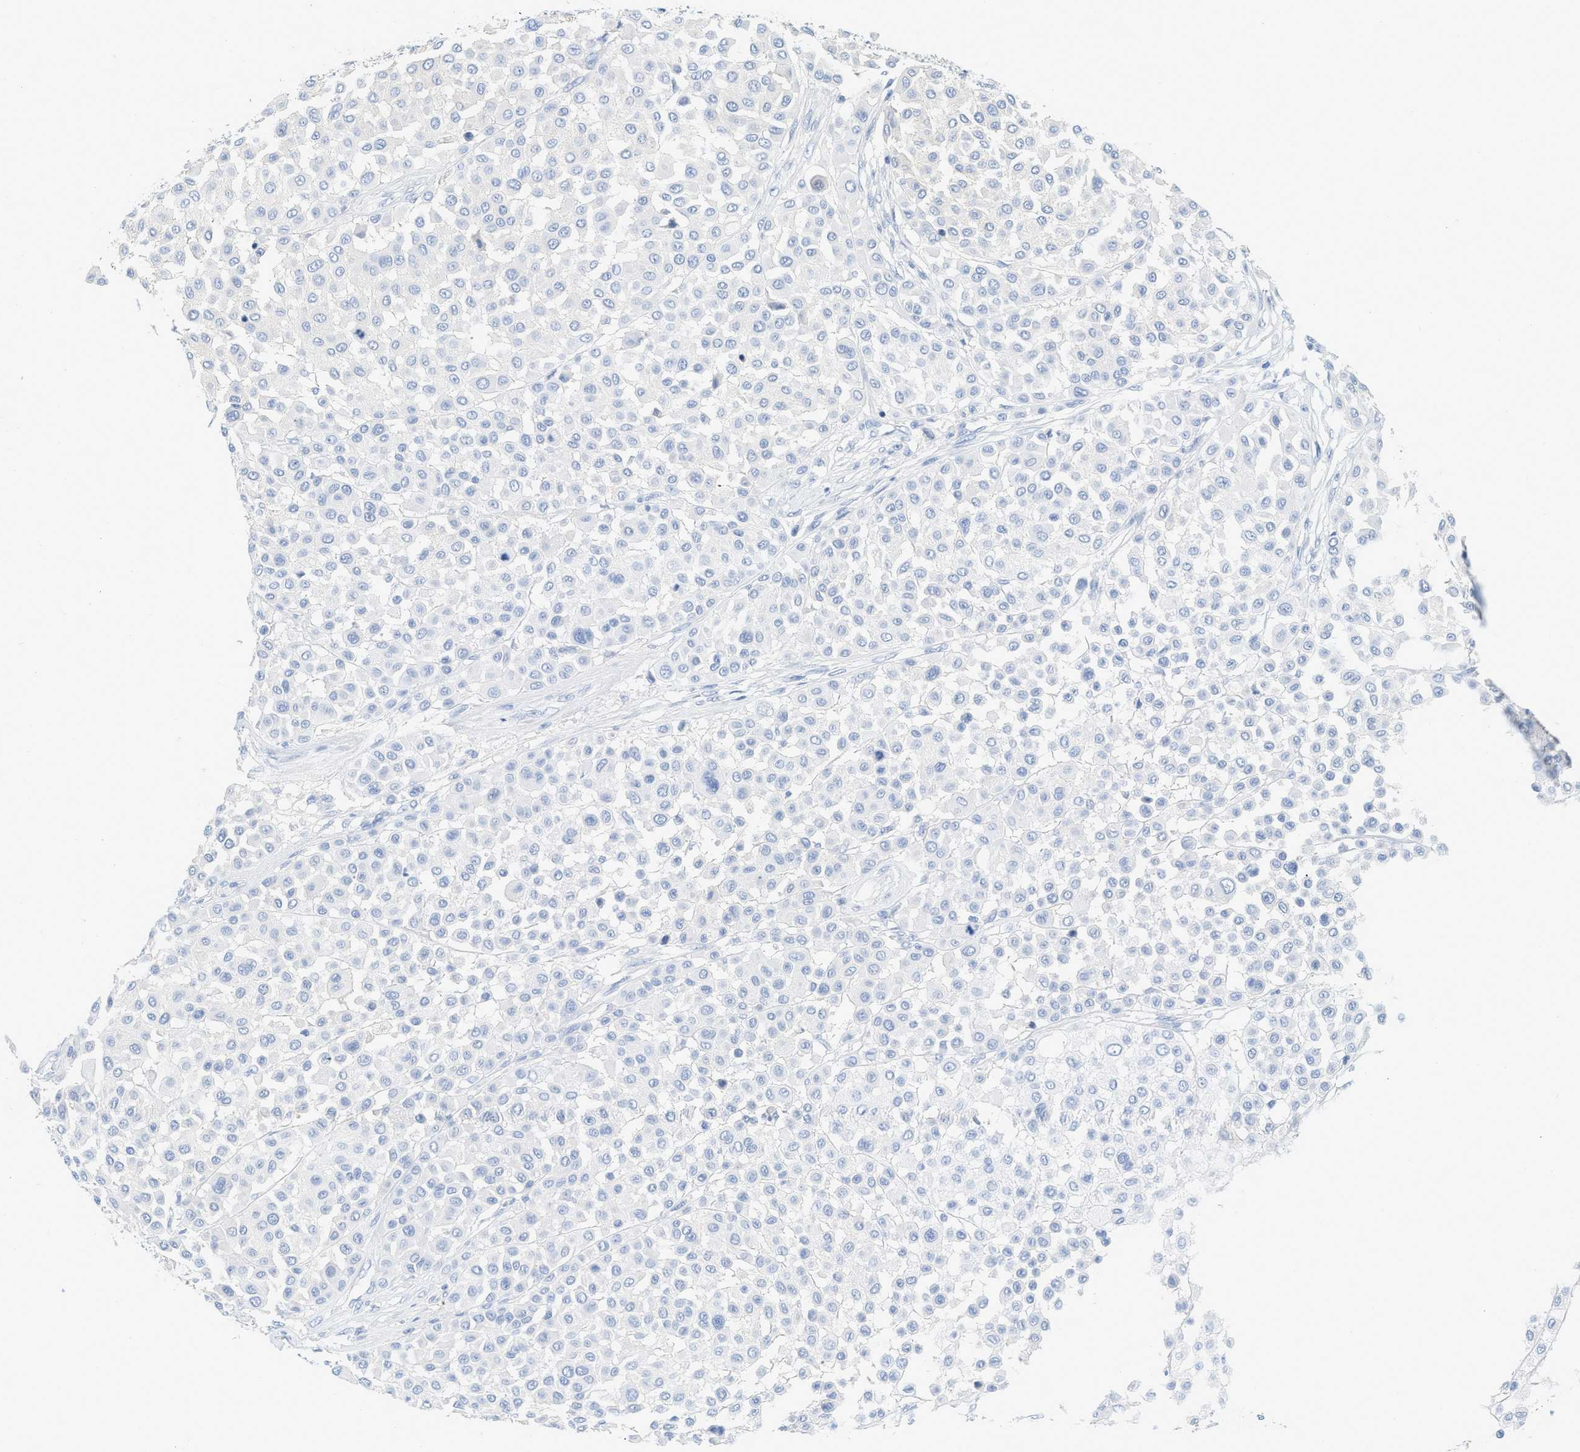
{"staining": {"intensity": "negative", "quantity": "none", "location": "none"}, "tissue": "melanoma", "cell_type": "Tumor cells", "image_type": "cancer", "snomed": [{"axis": "morphology", "description": "Malignant melanoma, Metastatic site"}, {"axis": "topography", "description": "Soft tissue"}], "caption": "An image of human melanoma is negative for staining in tumor cells.", "gene": "PAPPA", "patient": {"sex": "male", "age": 41}}